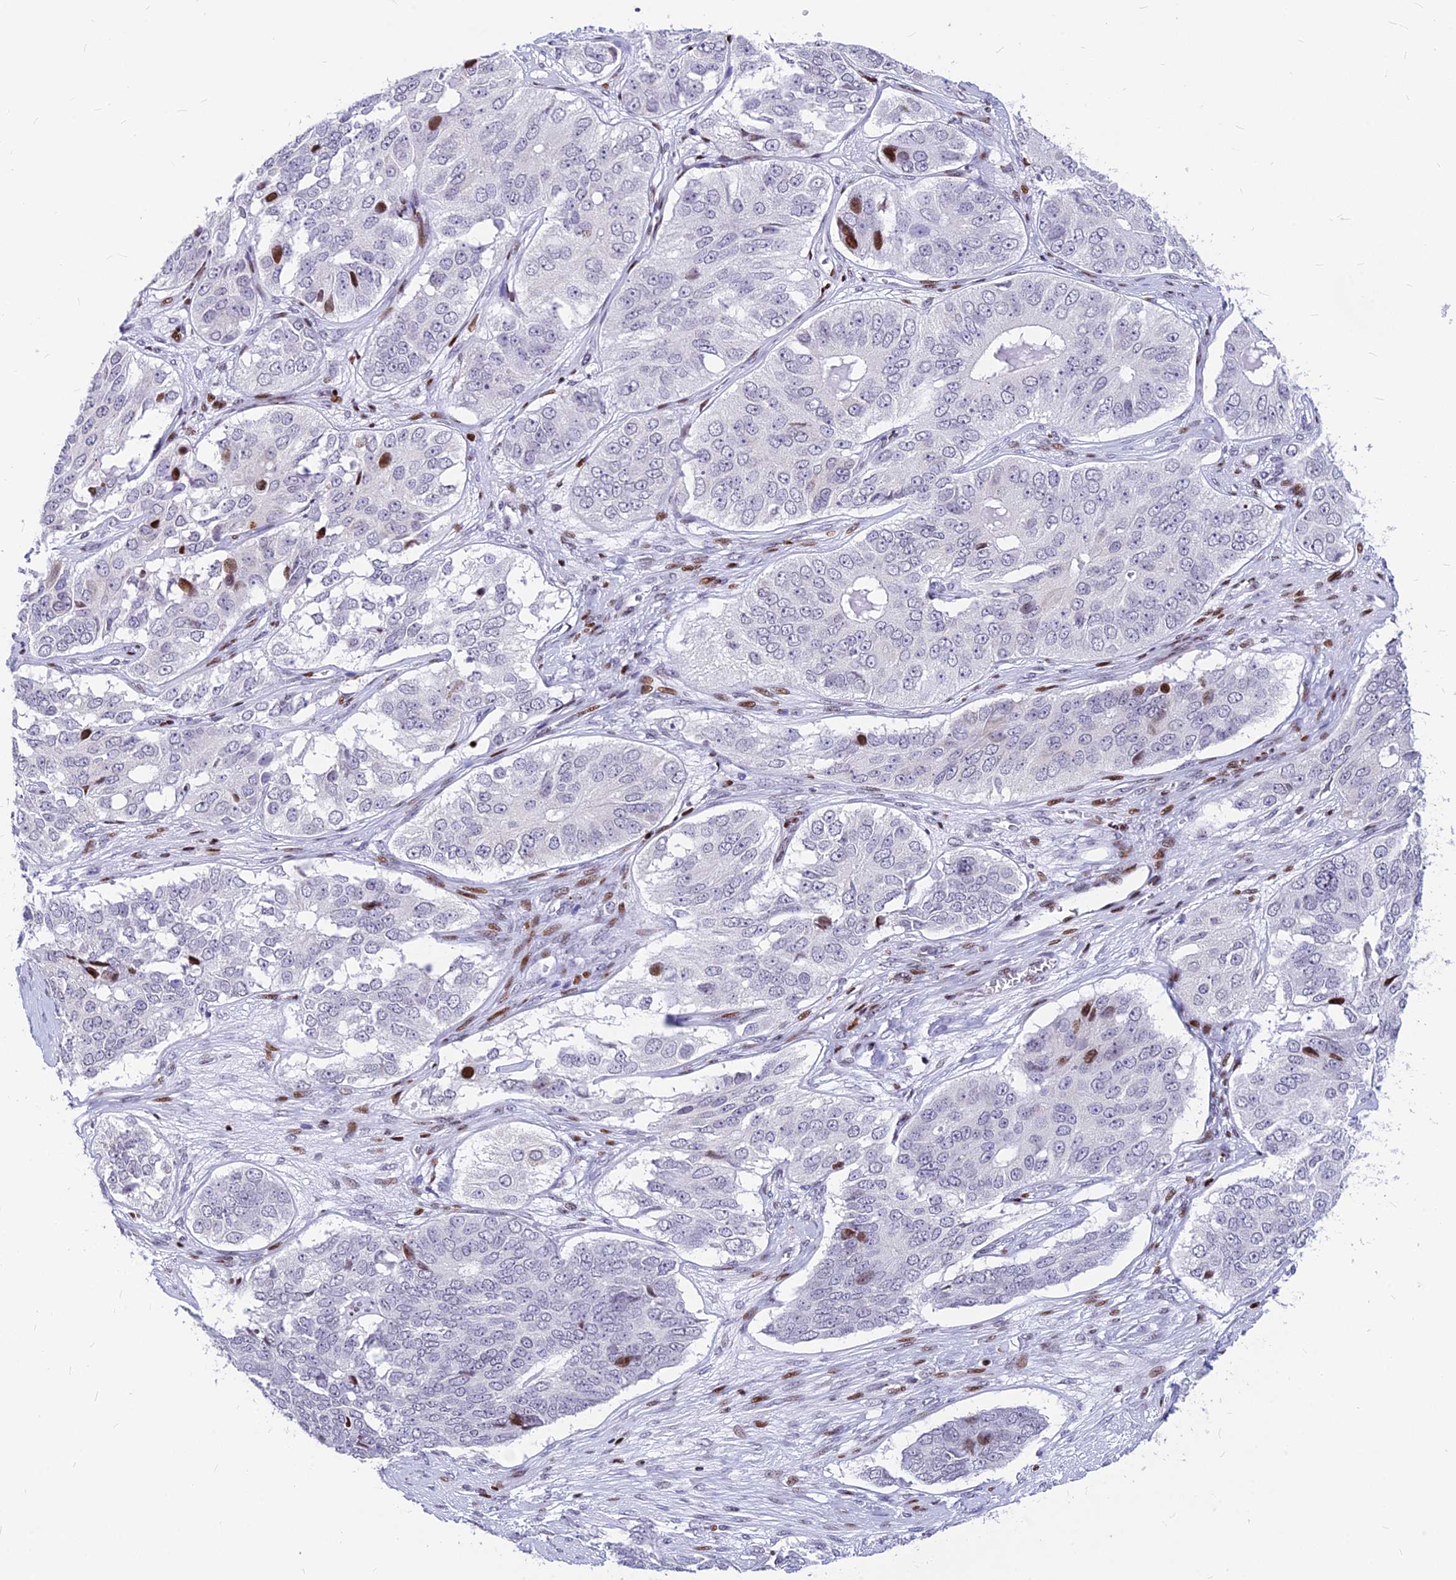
{"staining": {"intensity": "negative", "quantity": "none", "location": "none"}, "tissue": "ovarian cancer", "cell_type": "Tumor cells", "image_type": "cancer", "snomed": [{"axis": "morphology", "description": "Carcinoma, endometroid"}, {"axis": "topography", "description": "Ovary"}], "caption": "Tumor cells are negative for protein expression in human ovarian cancer (endometroid carcinoma). (DAB (3,3'-diaminobenzidine) IHC visualized using brightfield microscopy, high magnification).", "gene": "PRPS1", "patient": {"sex": "female", "age": 51}}